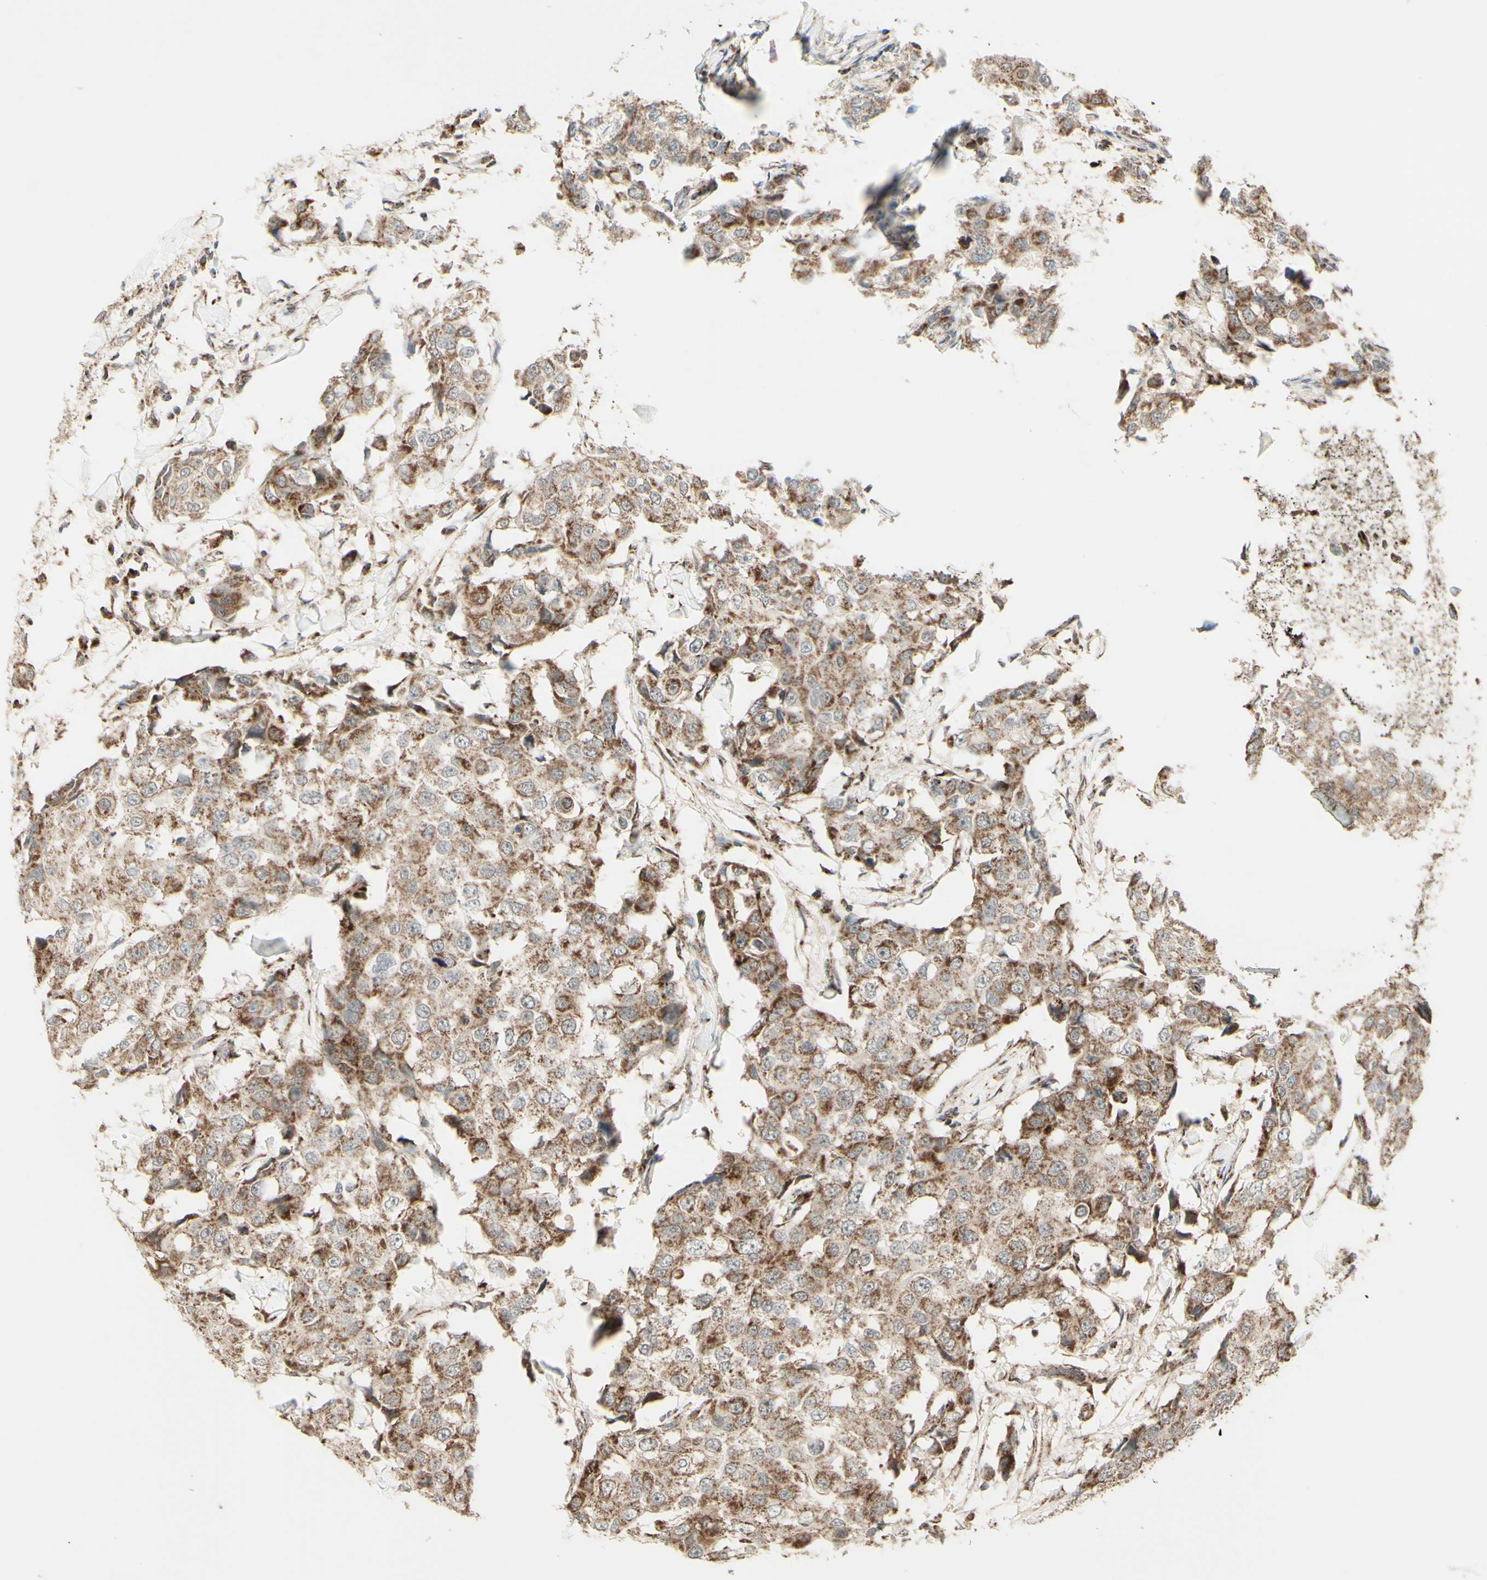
{"staining": {"intensity": "moderate", "quantity": ">75%", "location": "cytoplasmic/membranous"}, "tissue": "breast cancer", "cell_type": "Tumor cells", "image_type": "cancer", "snomed": [{"axis": "morphology", "description": "Duct carcinoma"}, {"axis": "topography", "description": "Breast"}], "caption": "This is a photomicrograph of immunohistochemistry staining of breast cancer, which shows moderate expression in the cytoplasmic/membranous of tumor cells.", "gene": "DHRS3", "patient": {"sex": "female", "age": 27}}